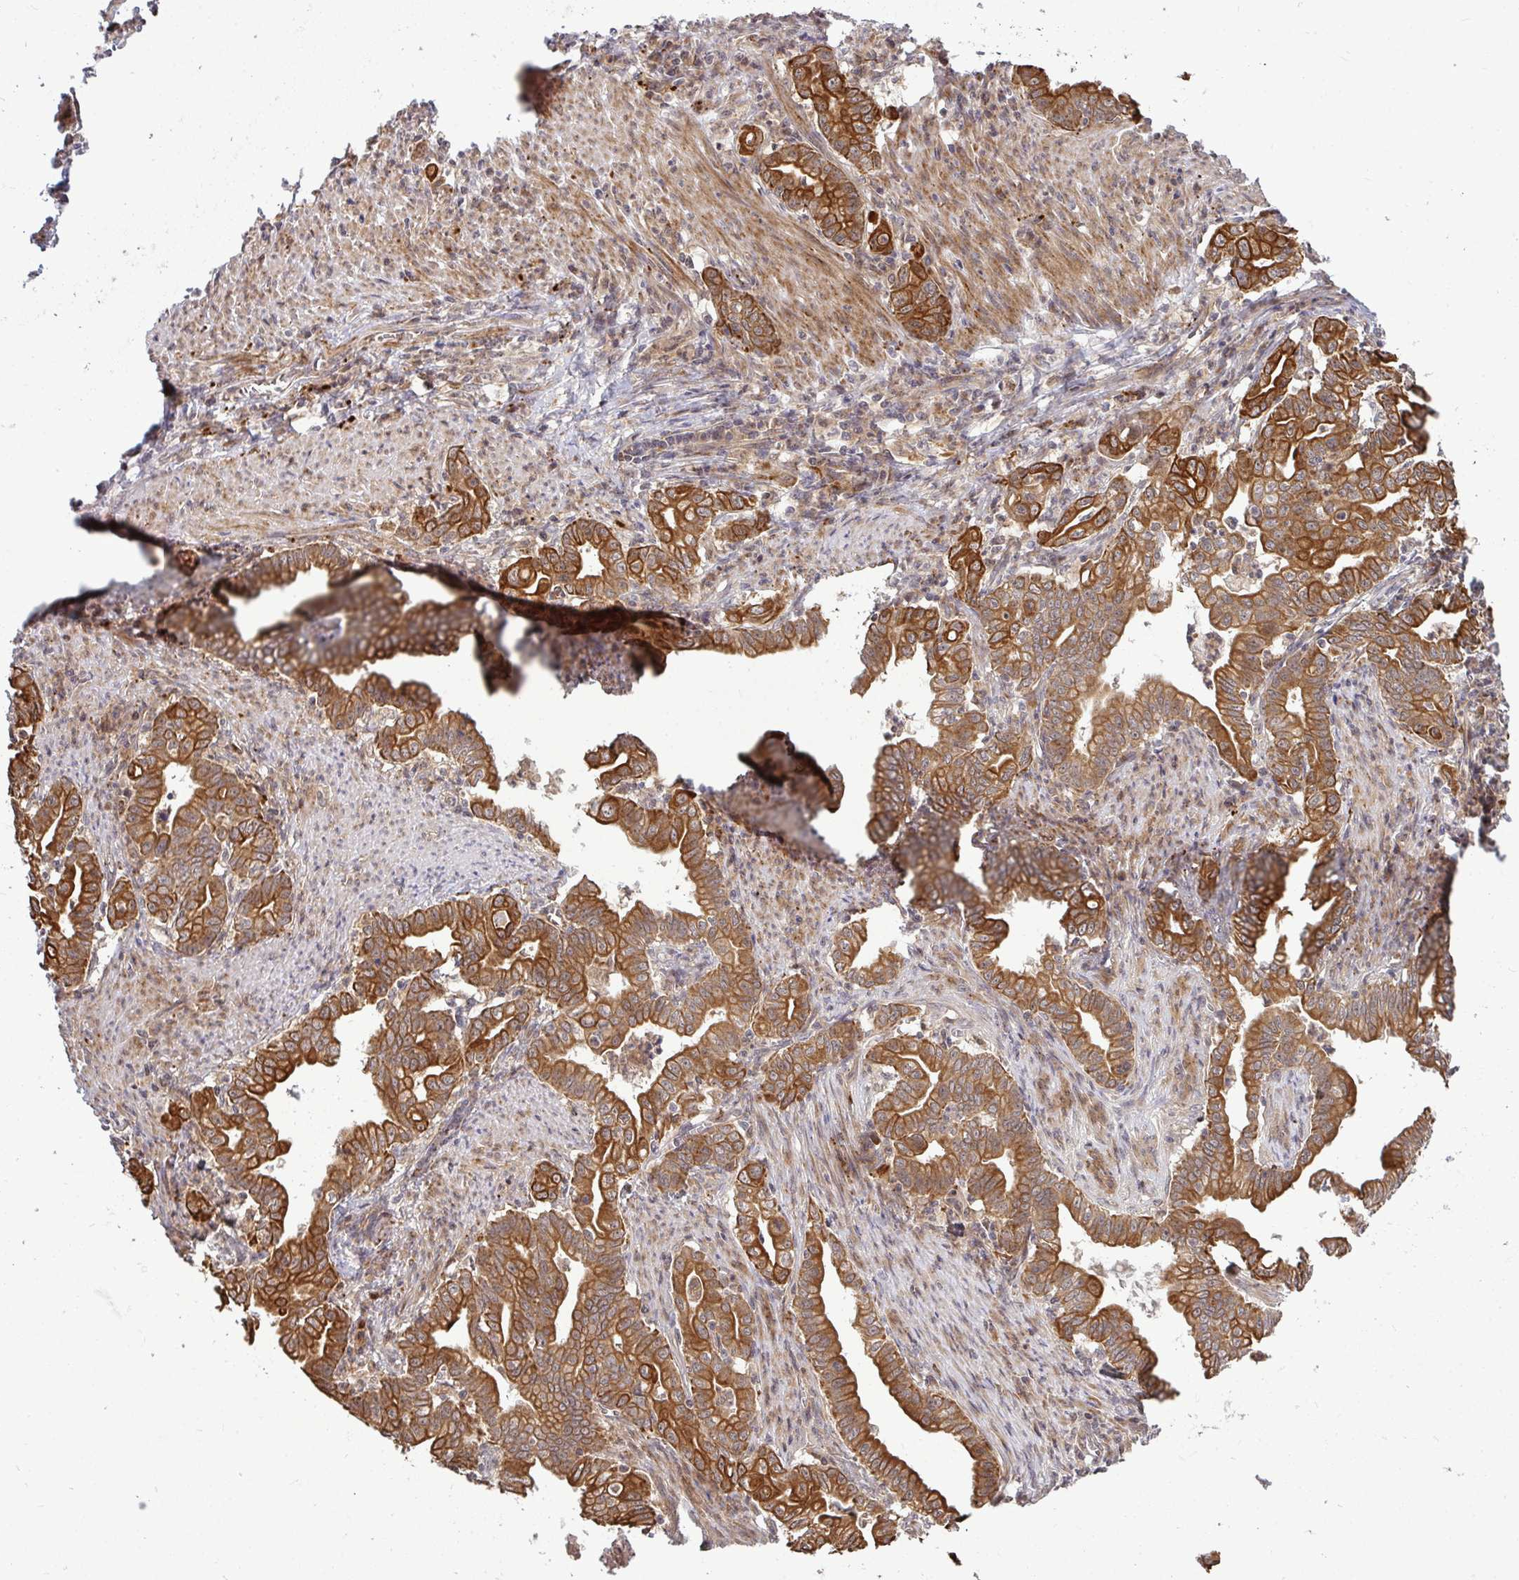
{"staining": {"intensity": "strong", "quantity": ">75%", "location": "cytoplasmic/membranous"}, "tissue": "stomach cancer", "cell_type": "Tumor cells", "image_type": "cancer", "snomed": [{"axis": "morphology", "description": "Adenocarcinoma, NOS"}, {"axis": "topography", "description": "Stomach, upper"}], "caption": "Immunohistochemistry (IHC) histopathology image of stomach cancer (adenocarcinoma) stained for a protein (brown), which demonstrates high levels of strong cytoplasmic/membranous staining in about >75% of tumor cells.", "gene": "TRIM44", "patient": {"sex": "female", "age": 79}}